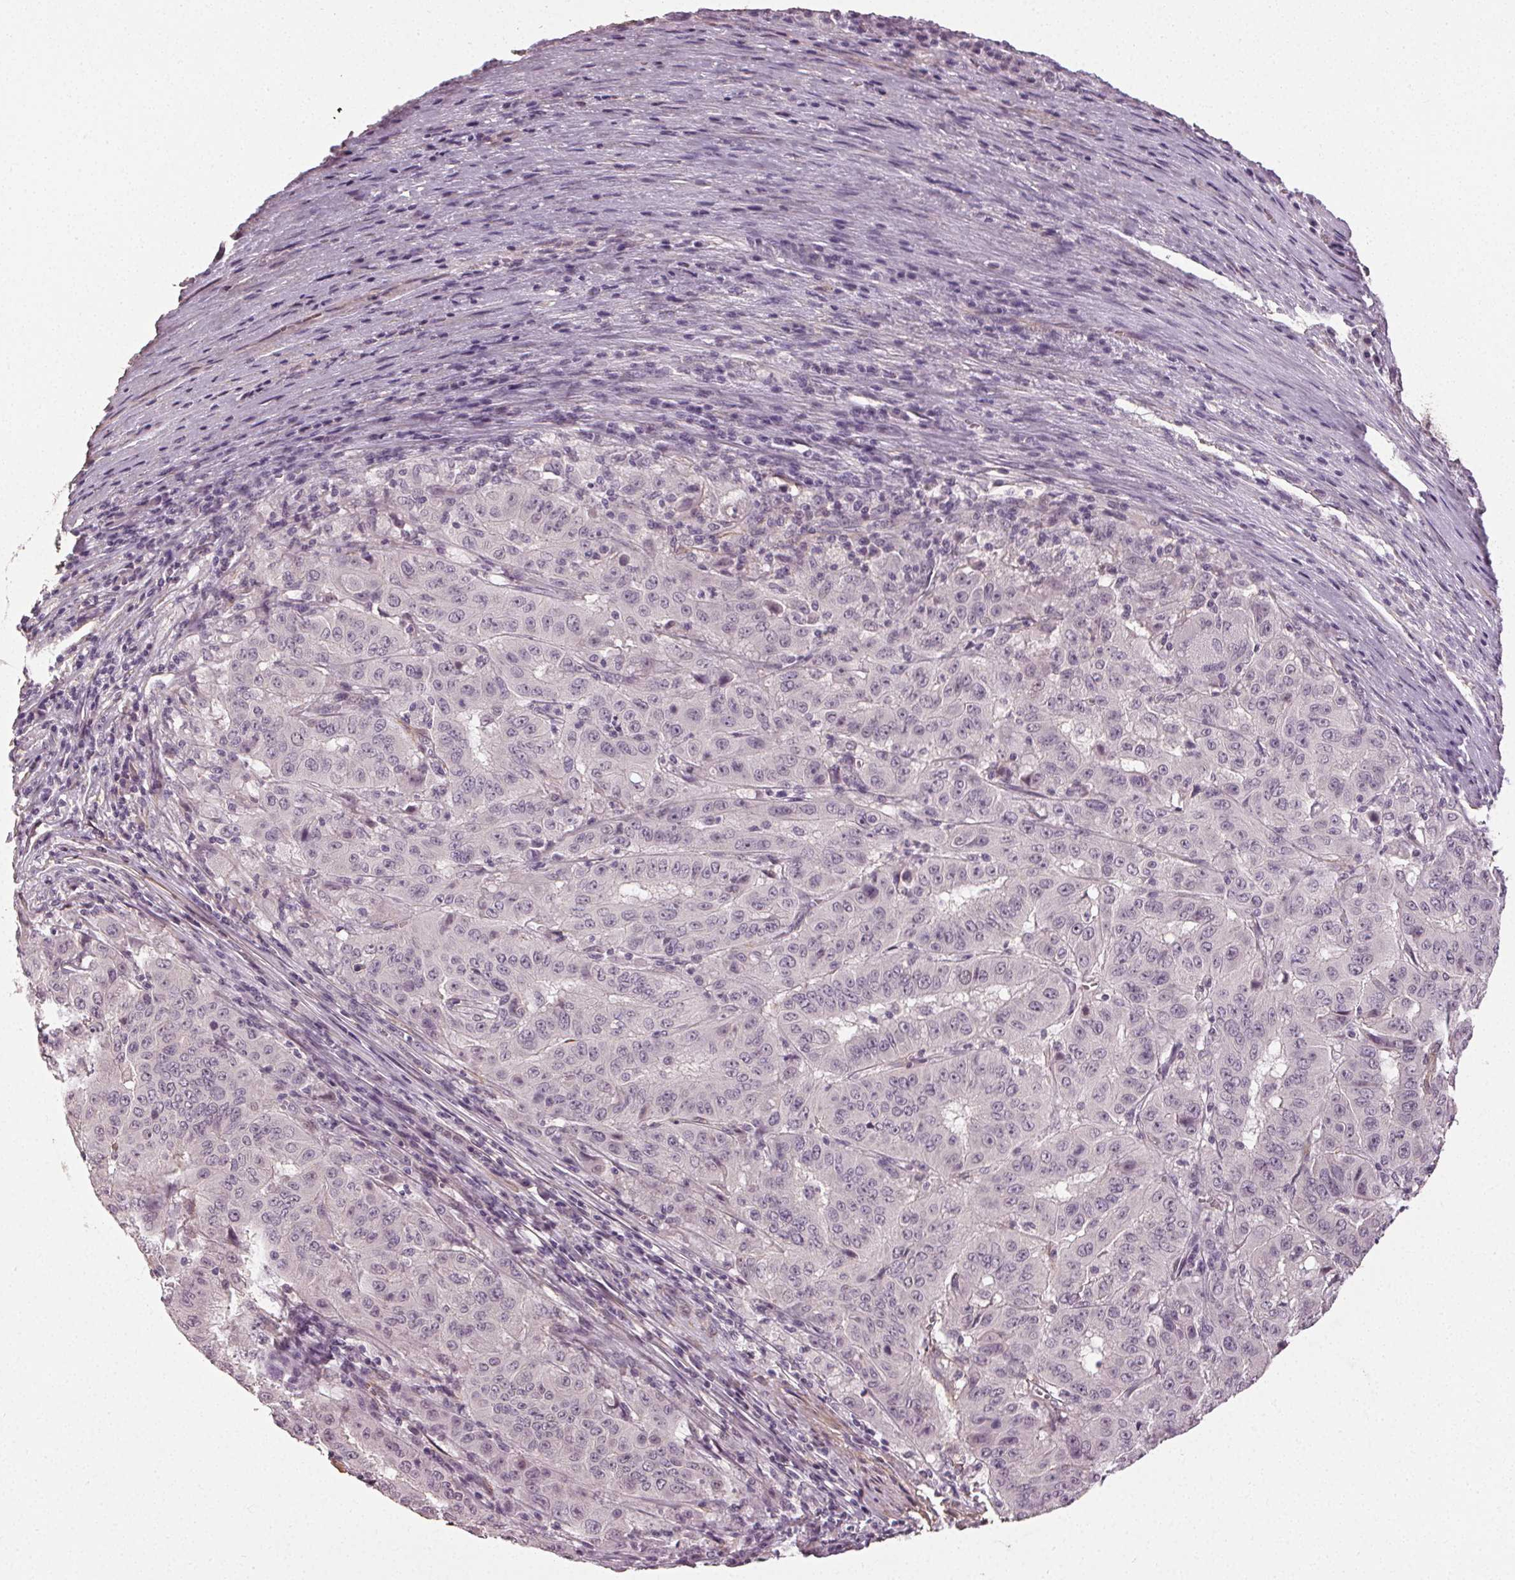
{"staining": {"intensity": "negative", "quantity": "none", "location": "none"}, "tissue": "pancreatic cancer", "cell_type": "Tumor cells", "image_type": "cancer", "snomed": [{"axis": "morphology", "description": "Adenocarcinoma, NOS"}, {"axis": "topography", "description": "Pancreas"}], "caption": "A high-resolution histopathology image shows IHC staining of pancreatic cancer (adenocarcinoma), which reveals no significant expression in tumor cells.", "gene": "PKP1", "patient": {"sex": "male", "age": 63}}